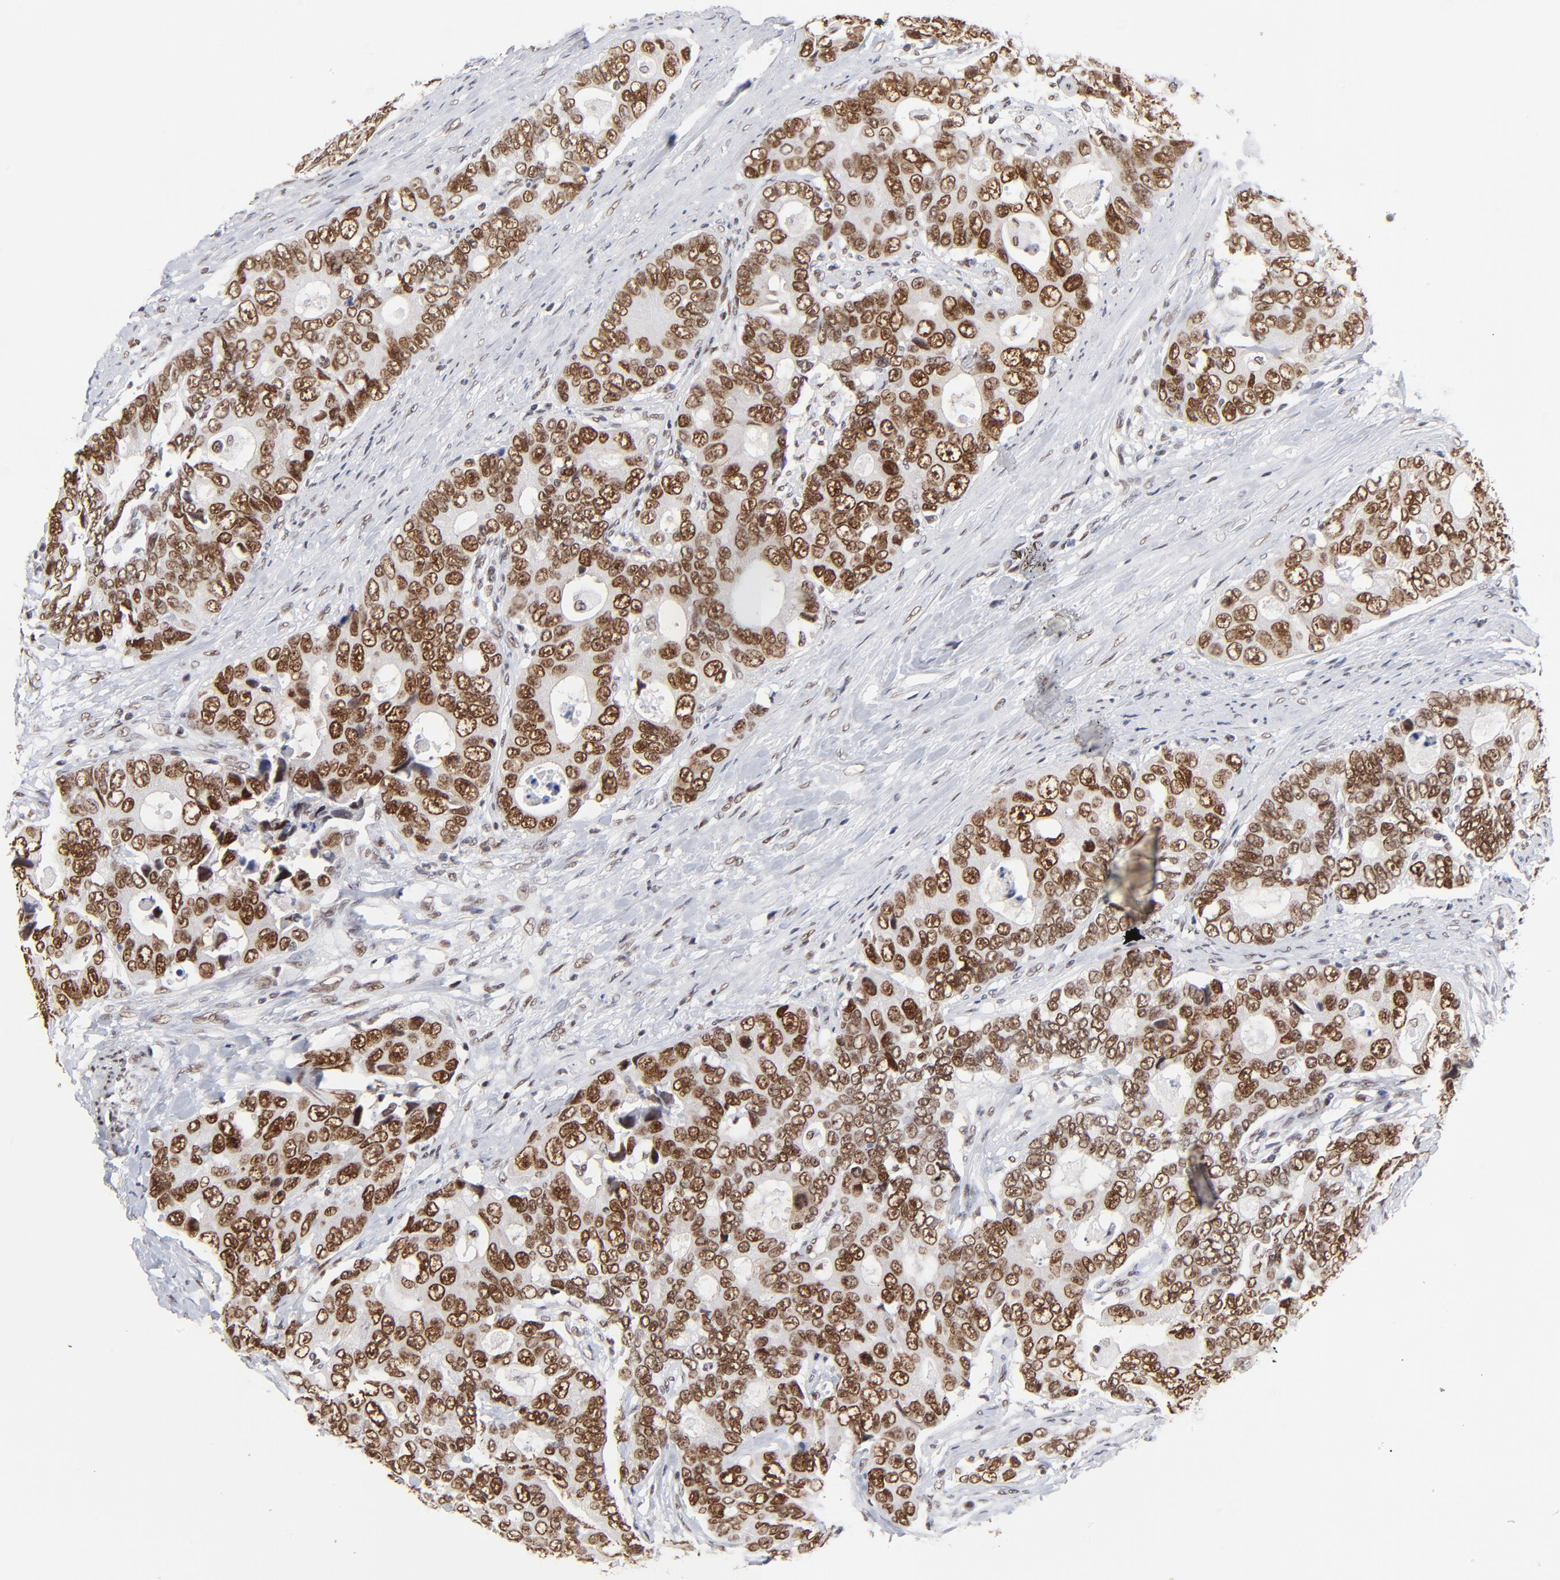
{"staining": {"intensity": "strong", "quantity": ">75%", "location": "nuclear"}, "tissue": "colorectal cancer", "cell_type": "Tumor cells", "image_type": "cancer", "snomed": [{"axis": "morphology", "description": "Adenocarcinoma, NOS"}, {"axis": "topography", "description": "Rectum"}], "caption": "Protein staining of colorectal adenocarcinoma tissue shows strong nuclear expression in approximately >75% of tumor cells.", "gene": "ZMYM3", "patient": {"sex": "female", "age": 67}}